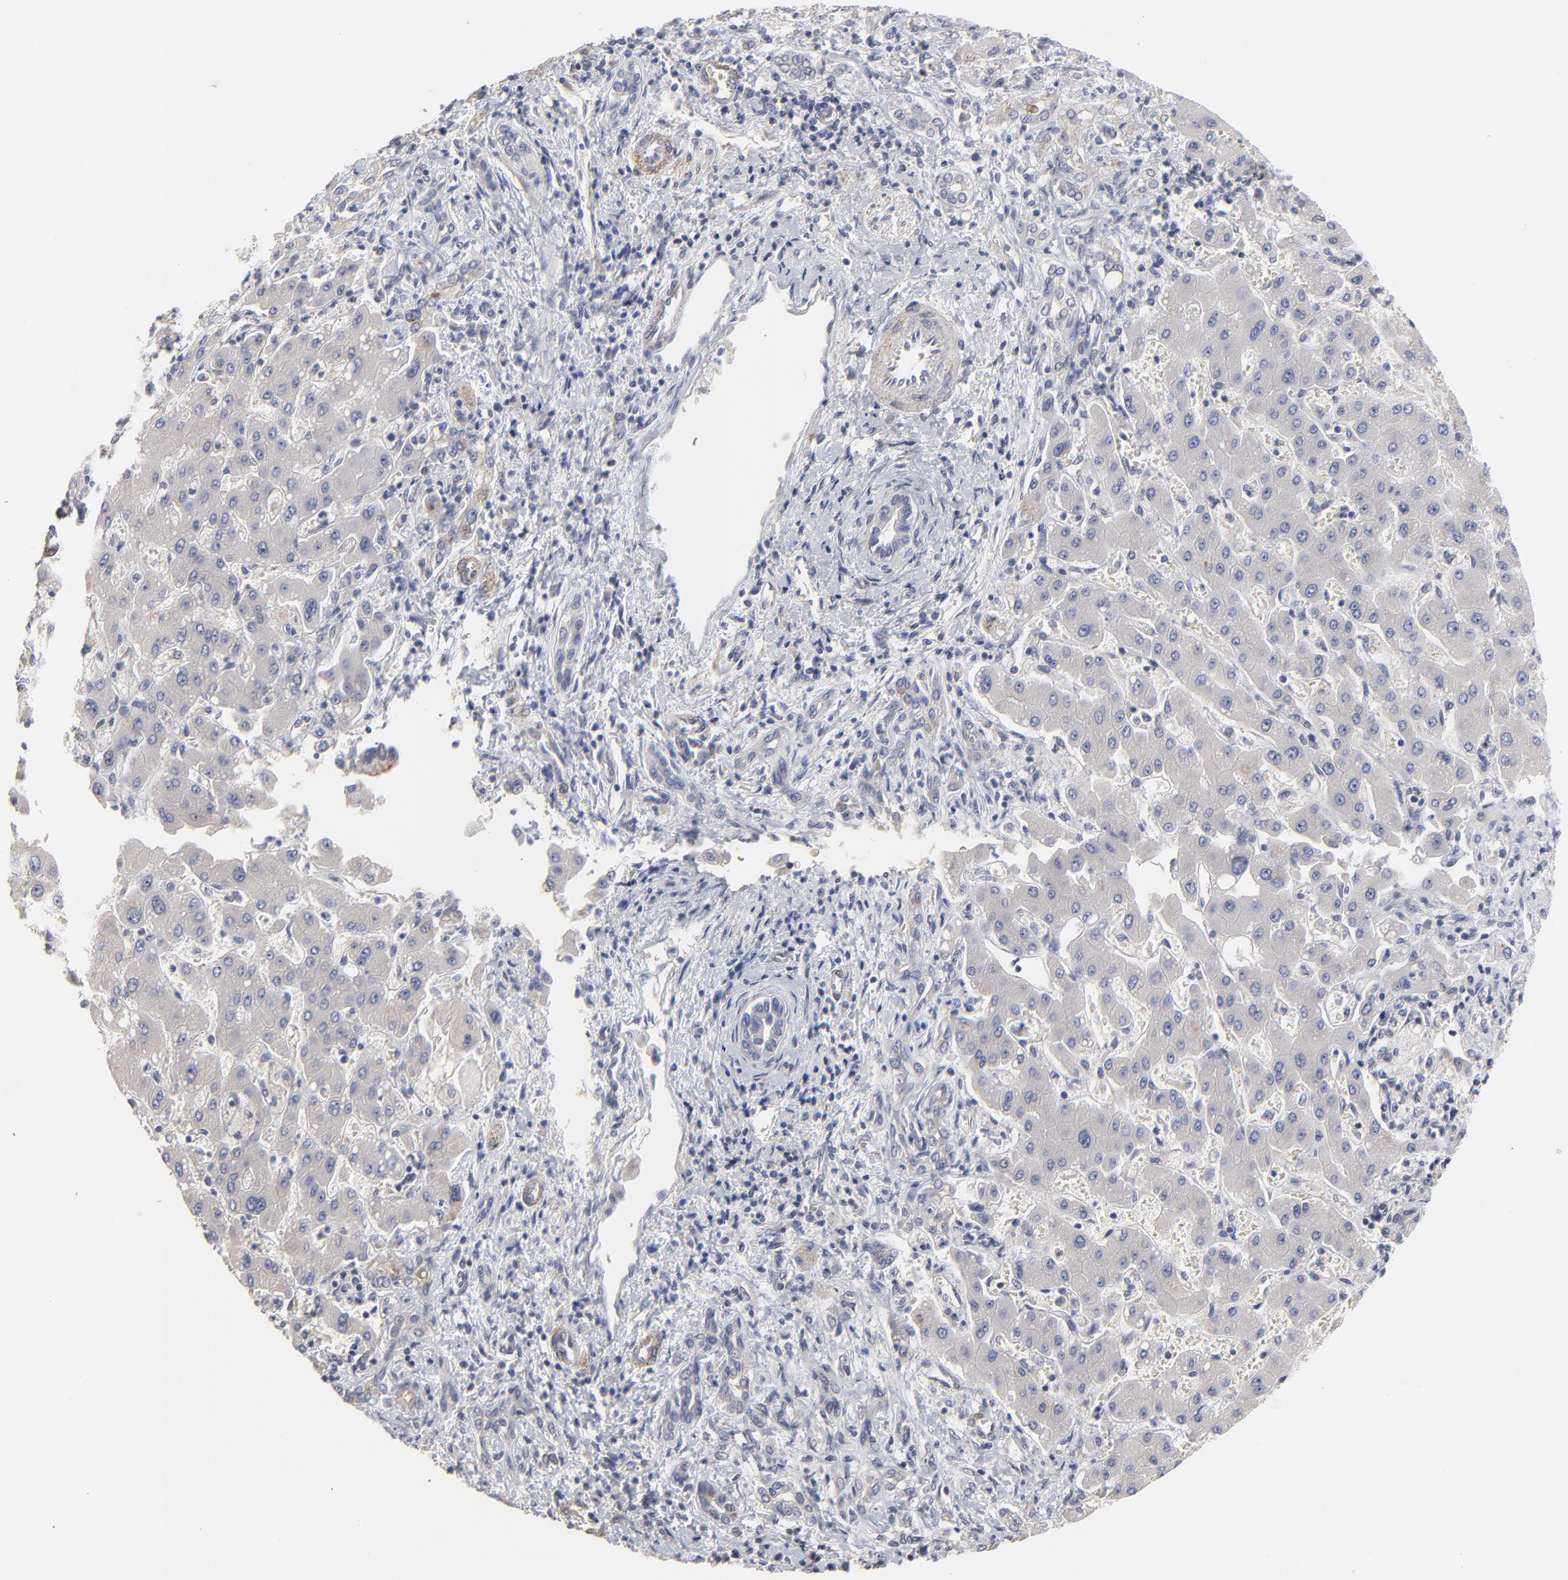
{"staining": {"intensity": "negative", "quantity": "none", "location": "none"}, "tissue": "liver cancer", "cell_type": "Tumor cells", "image_type": "cancer", "snomed": [{"axis": "morphology", "description": "Cholangiocarcinoma"}, {"axis": "topography", "description": "Liver"}], "caption": "This is an immunohistochemistry (IHC) histopathology image of human liver cholangiocarcinoma. There is no staining in tumor cells.", "gene": "MAGEA10", "patient": {"sex": "male", "age": 50}}